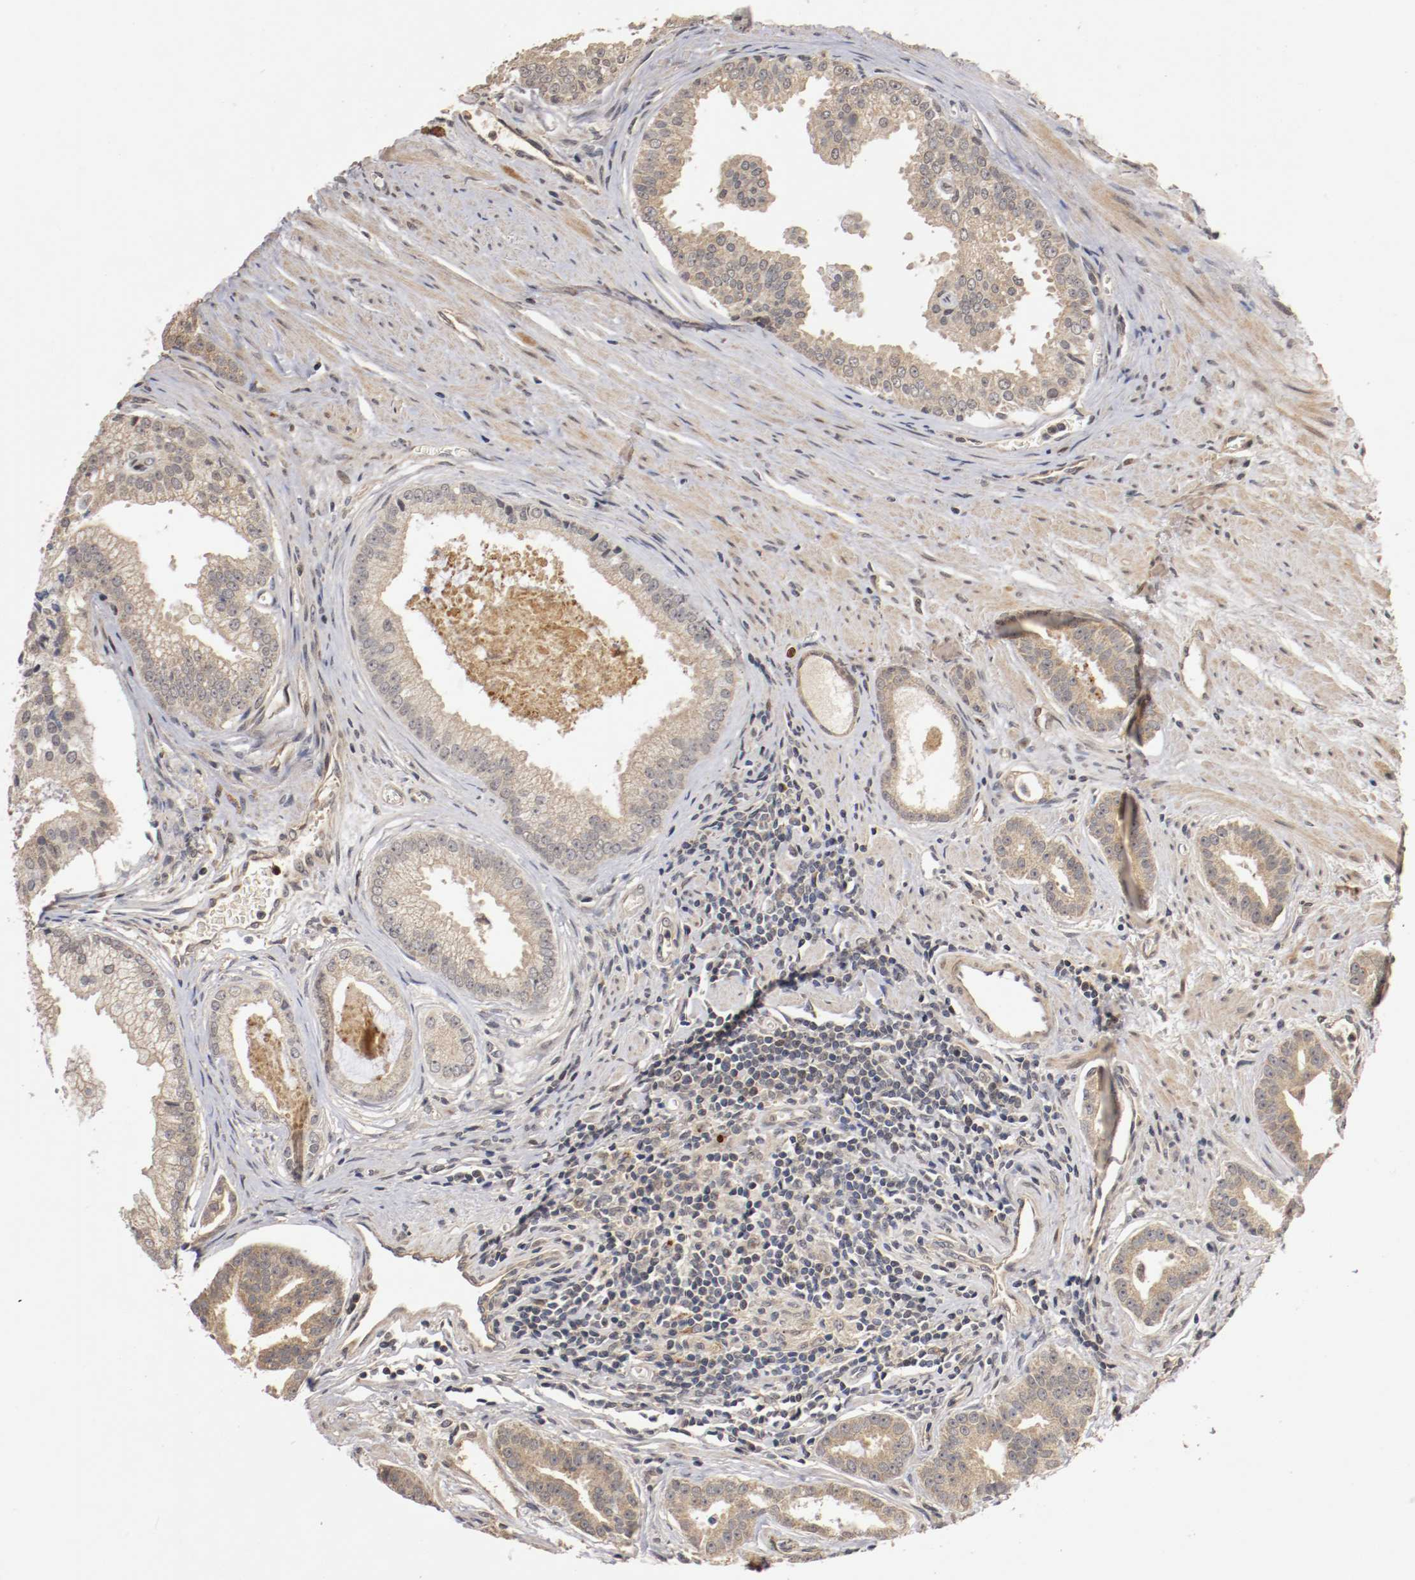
{"staining": {"intensity": "moderate", "quantity": ">75%", "location": "cytoplasmic/membranous"}, "tissue": "prostate cancer", "cell_type": "Tumor cells", "image_type": "cancer", "snomed": [{"axis": "morphology", "description": "Adenocarcinoma, High grade"}, {"axis": "topography", "description": "Prostate"}], "caption": "A brown stain highlights moderate cytoplasmic/membranous expression of a protein in prostate adenocarcinoma (high-grade) tumor cells.", "gene": "TNFRSF1B", "patient": {"sex": "male", "age": 67}}